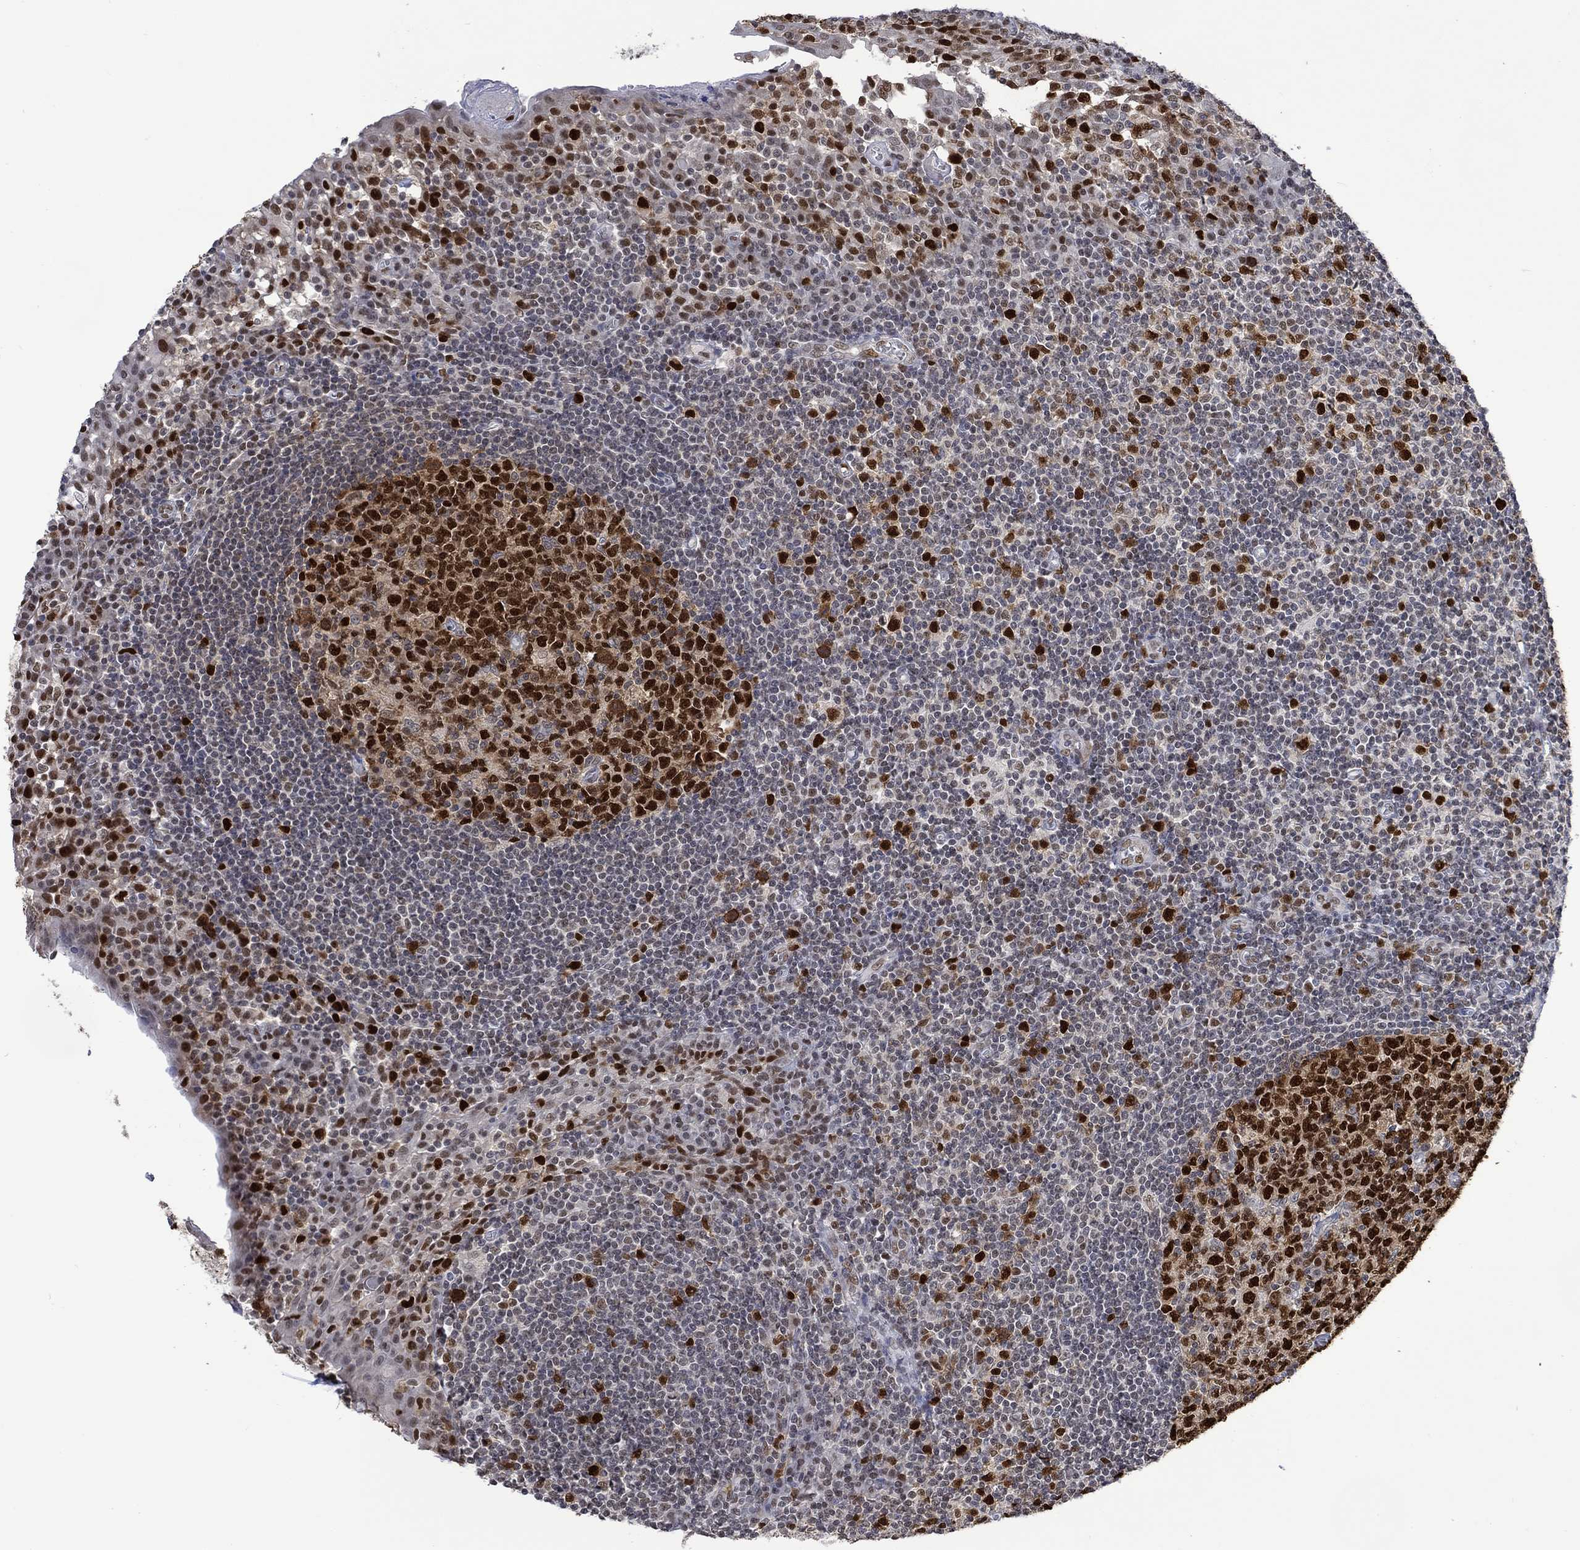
{"staining": {"intensity": "strong", "quantity": "25%-75%", "location": "nuclear"}, "tissue": "tonsil", "cell_type": "Germinal center cells", "image_type": "normal", "snomed": [{"axis": "morphology", "description": "Normal tissue, NOS"}, {"axis": "topography", "description": "Tonsil"}], "caption": "Immunohistochemistry of normal tonsil shows high levels of strong nuclear expression in about 25%-75% of germinal center cells.", "gene": "RAD54L2", "patient": {"sex": "female", "age": 13}}